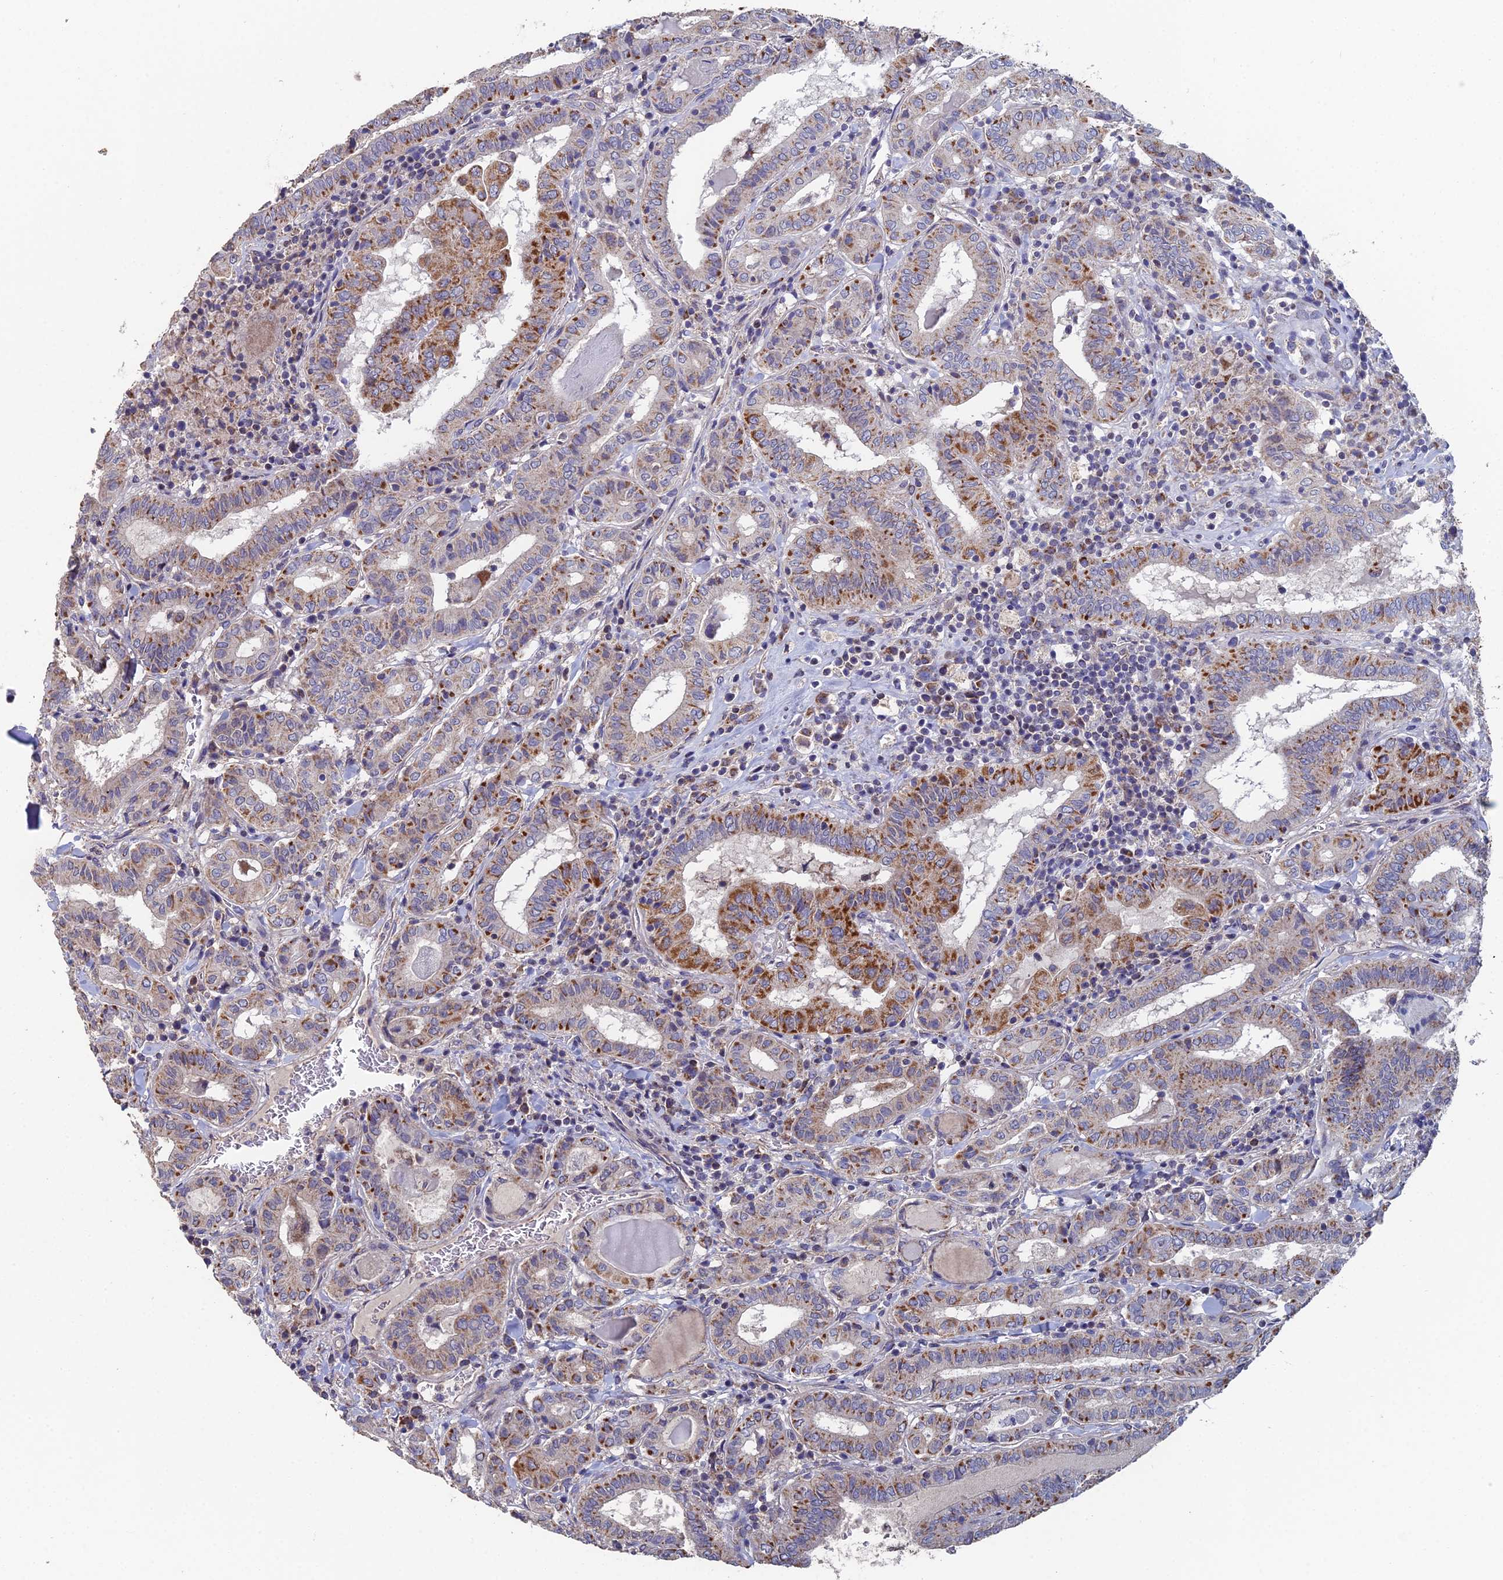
{"staining": {"intensity": "moderate", "quantity": "25%-75%", "location": "cytoplasmic/membranous"}, "tissue": "thyroid cancer", "cell_type": "Tumor cells", "image_type": "cancer", "snomed": [{"axis": "morphology", "description": "Papillary adenocarcinoma, NOS"}, {"axis": "topography", "description": "Thyroid gland"}], "caption": "Immunohistochemistry (IHC) photomicrograph of papillary adenocarcinoma (thyroid) stained for a protein (brown), which displays medium levels of moderate cytoplasmic/membranous expression in approximately 25%-75% of tumor cells.", "gene": "ECSIT", "patient": {"sex": "female", "age": 72}}